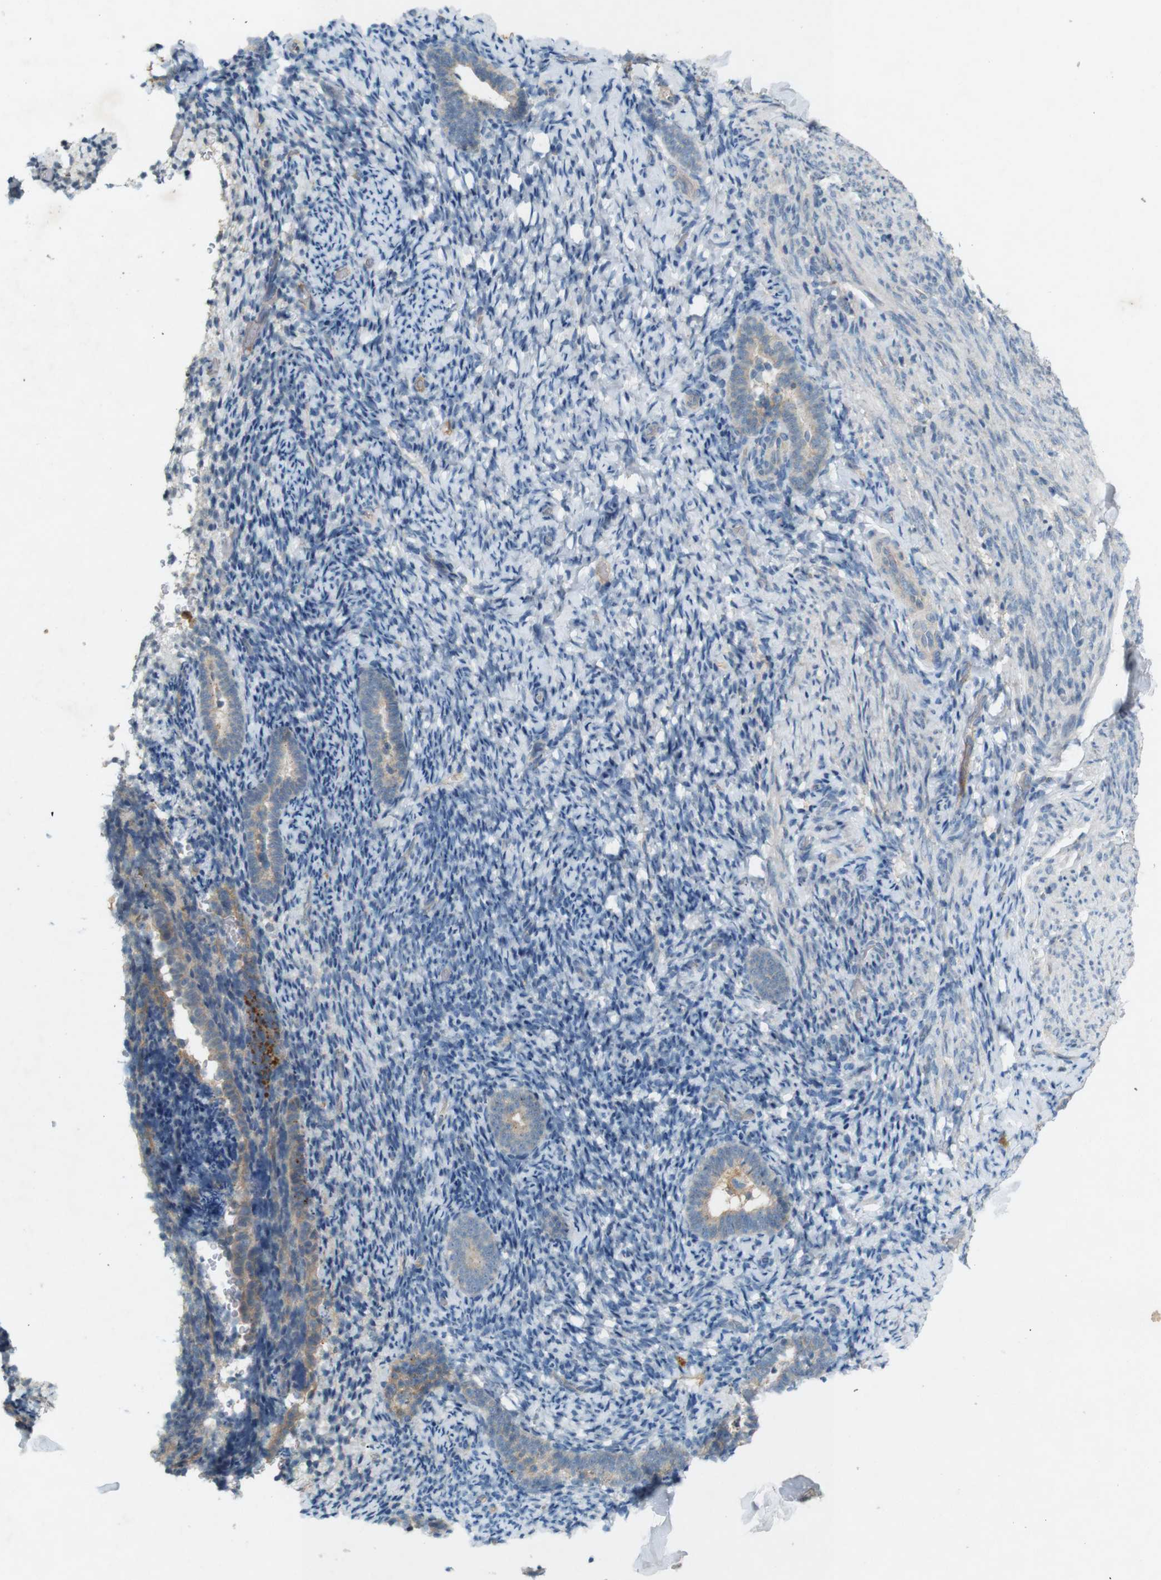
{"staining": {"intensity": "negative", "quantity": "none", "location": "none"}, "tissue": "endometrium", "cell_type": "Cells in endometrial stroma", "image_type": "normal", "snomed": [{"axis": "morphology", "description": "Normal tissue, NOS"}, {"axis": "topography", "description": "Endometrium"}], "caption": "Immunohistochemical staining of normal human endometrium shows no significant positivity in cells in endometrial stroma.", "gene": "PVR", "patient": {"sex": "female", "age": 51}}